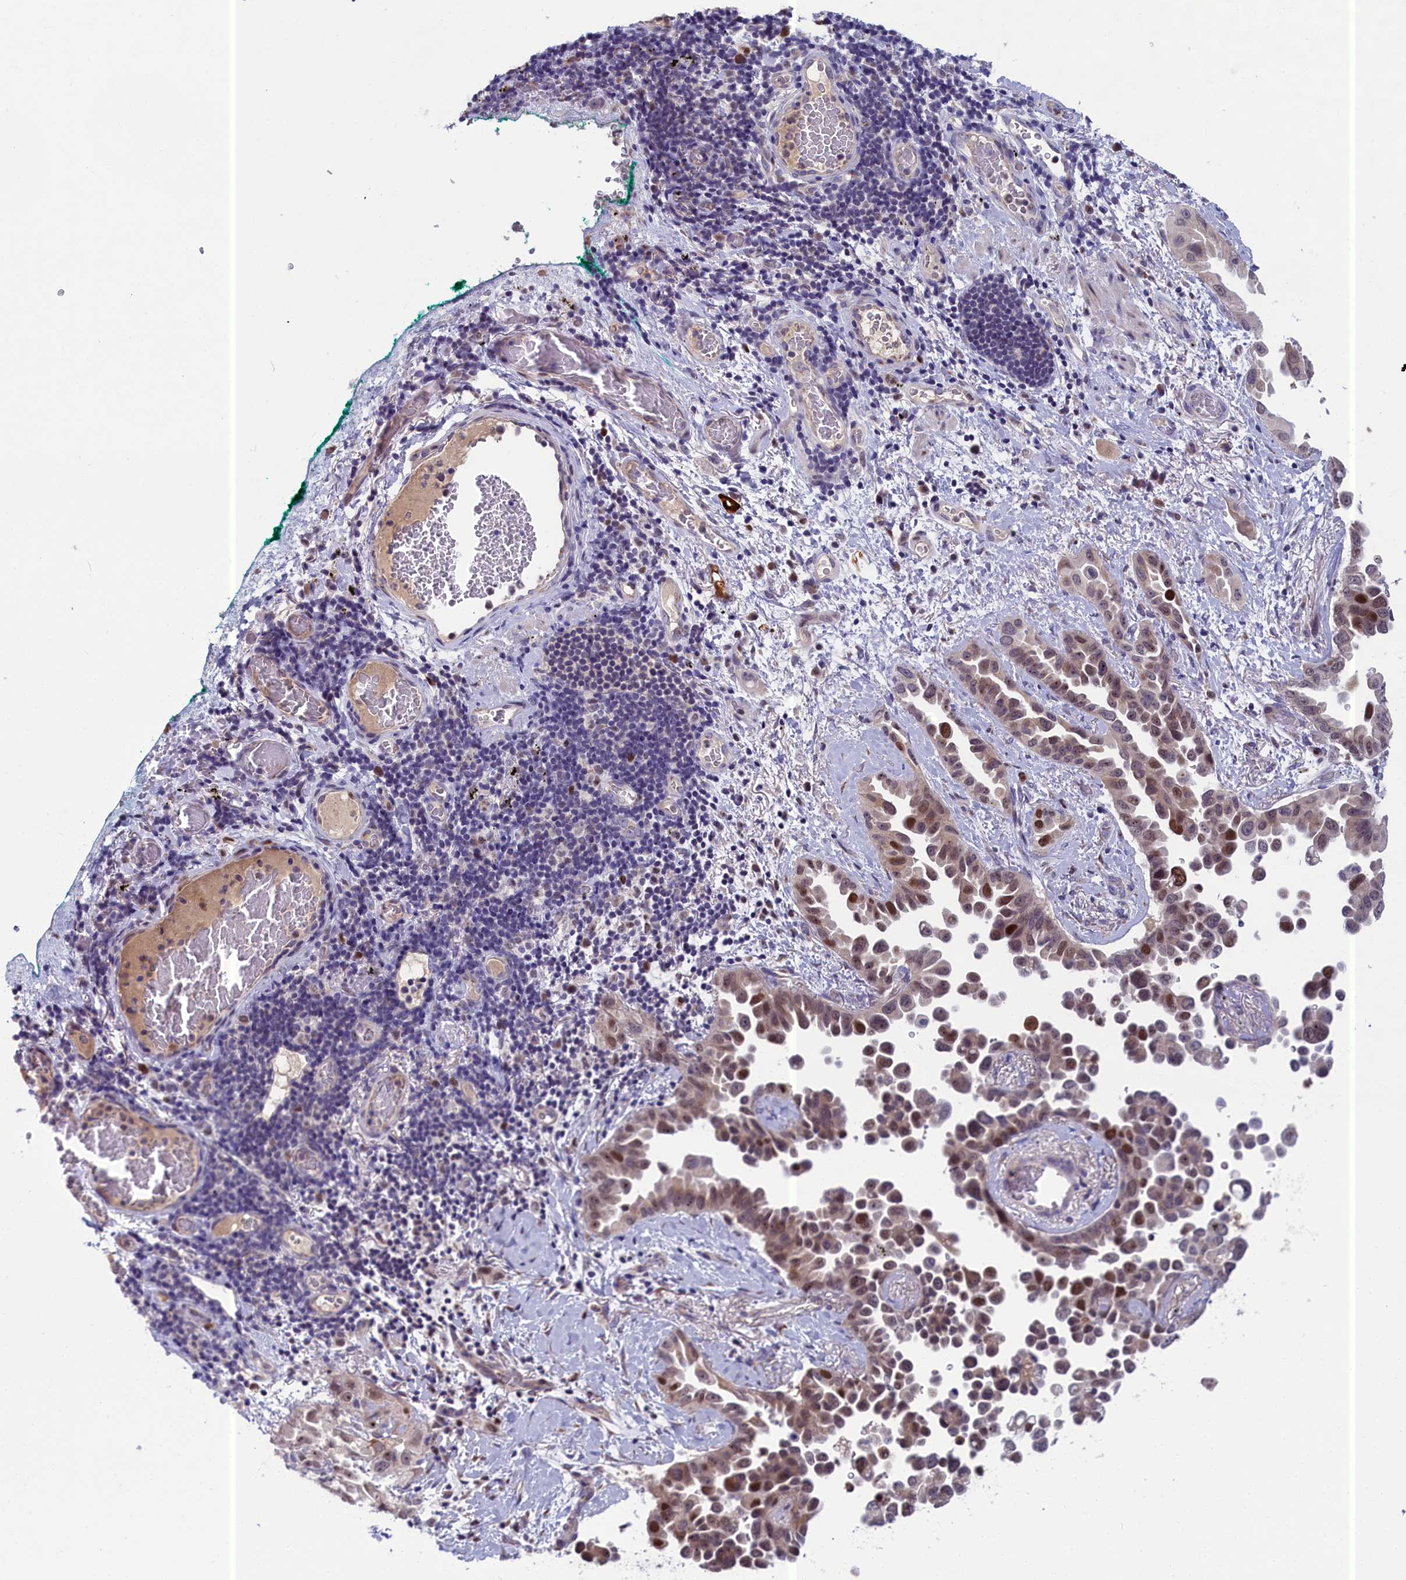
{"staining": {"intensity": "moderate", "quantity": "25%-75%", "location": "nuclear"}, "tissue": "lung cancer", "cell_type": "Tumor cells", "image_type": "cancer", "snomed": [{"axis": "morphology", "description": "Adenocarcinoma, NOS"}, {"axis": "topography", "description": "Lung"}], "caption": "Lung cancer (adenocarcinoma) tissue reveals moderate nuclear expression in approximately 25%-75% of tumor cells", "gene": "LIG1", "patient": {"sex": "female", "age": 67}}